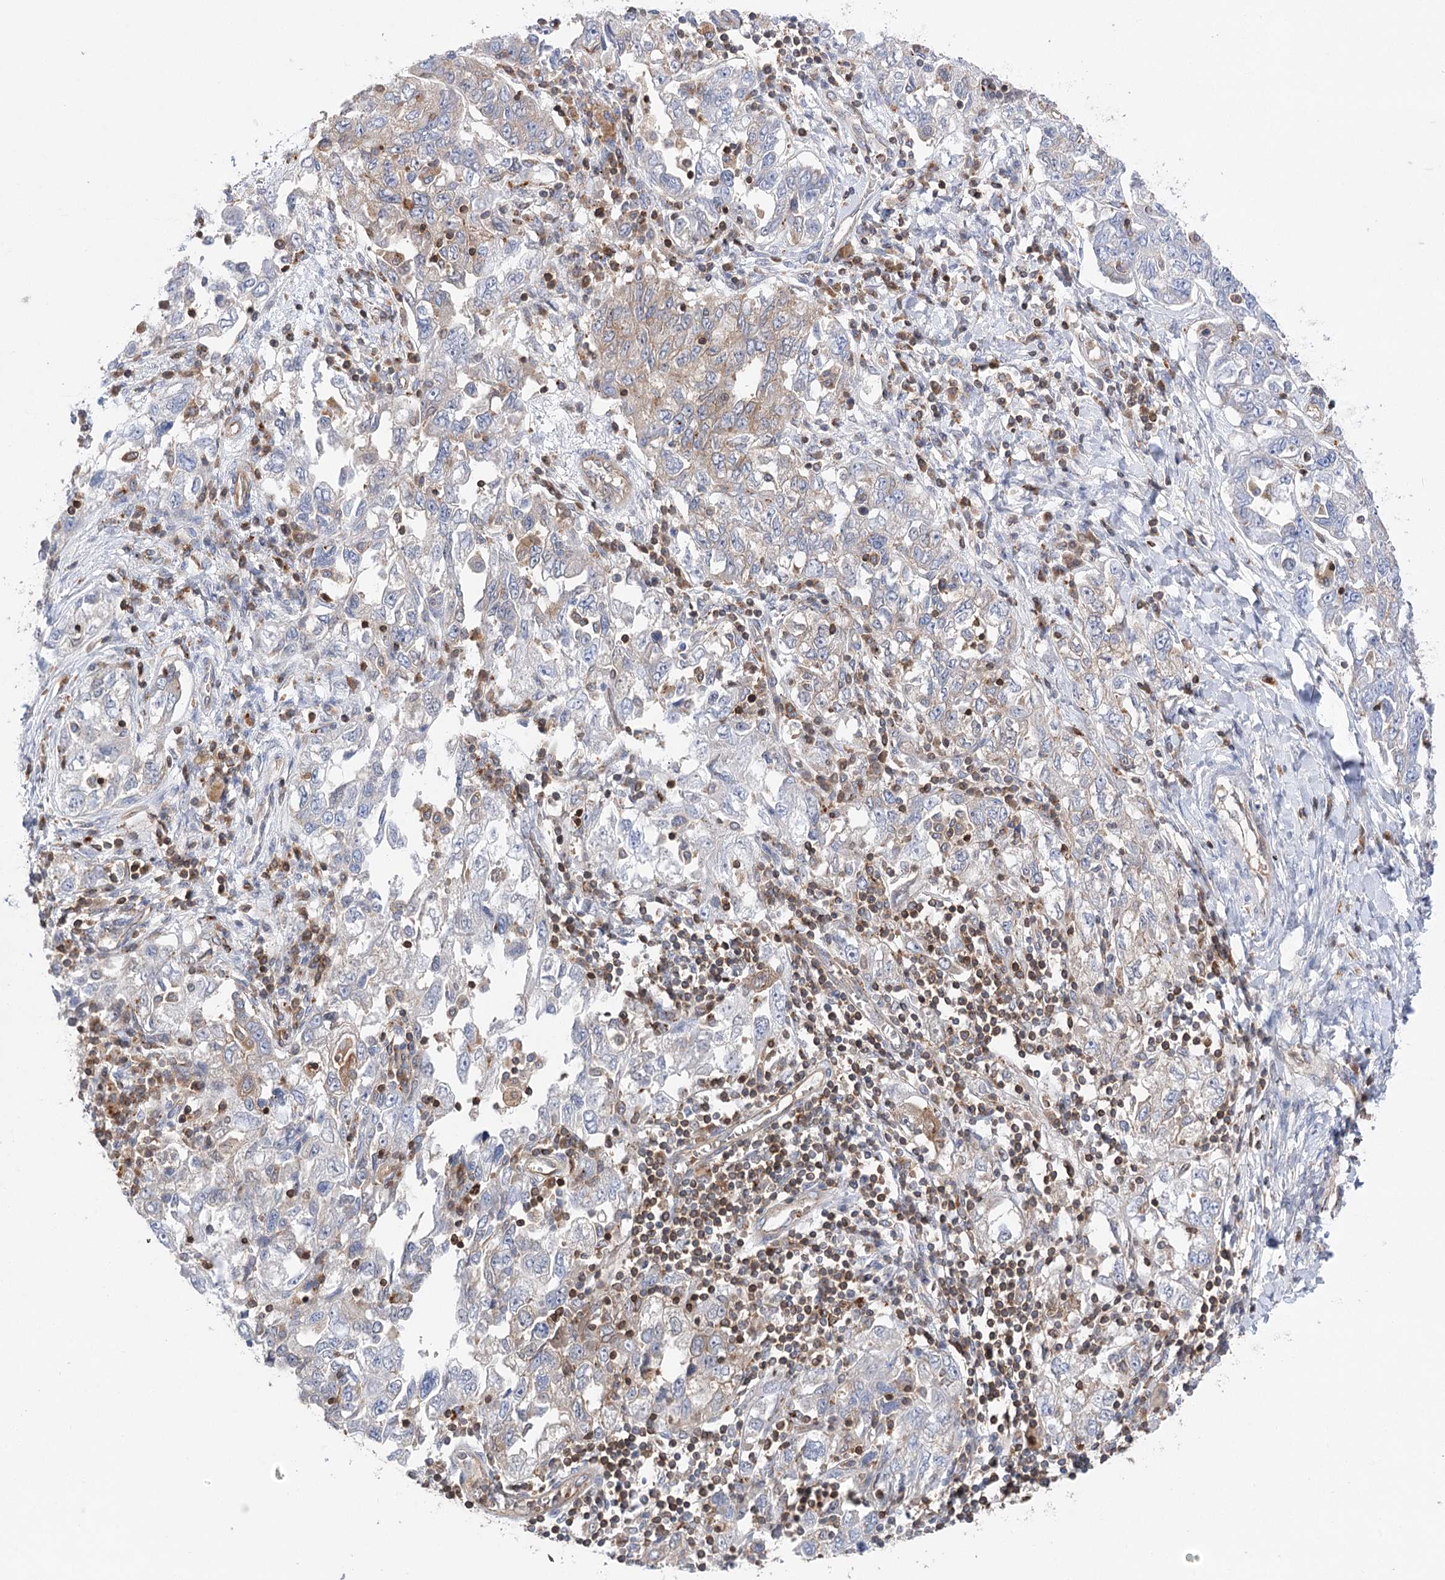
{"staining": {"intensity": "weak", "quantity": "<25%", "location": "cytoplasmic/membranous"}, "tissue": "ovarian cancer", "cell_type": "Tumor cells", "image_type": "cancer", "snomed": [{"axis": "morphology", "description": "Carcinoma, NOS"}, {"axis": "morphology", "description": "Cystadenocarcinoma, serous, NOS"}, {"axis": "topography", "description": "Ovary"}], "caption": "High power microscopy photomicrograph of an immunohistochemistry histopathology image of serous cystadenocarcinoma (ovarian), revealing no significant positivity in tumor cells. (IHC, brightfield microscopy, high magnification).", "gene": "VPS37B", "patient": {"sex": "female", "age": 69}}